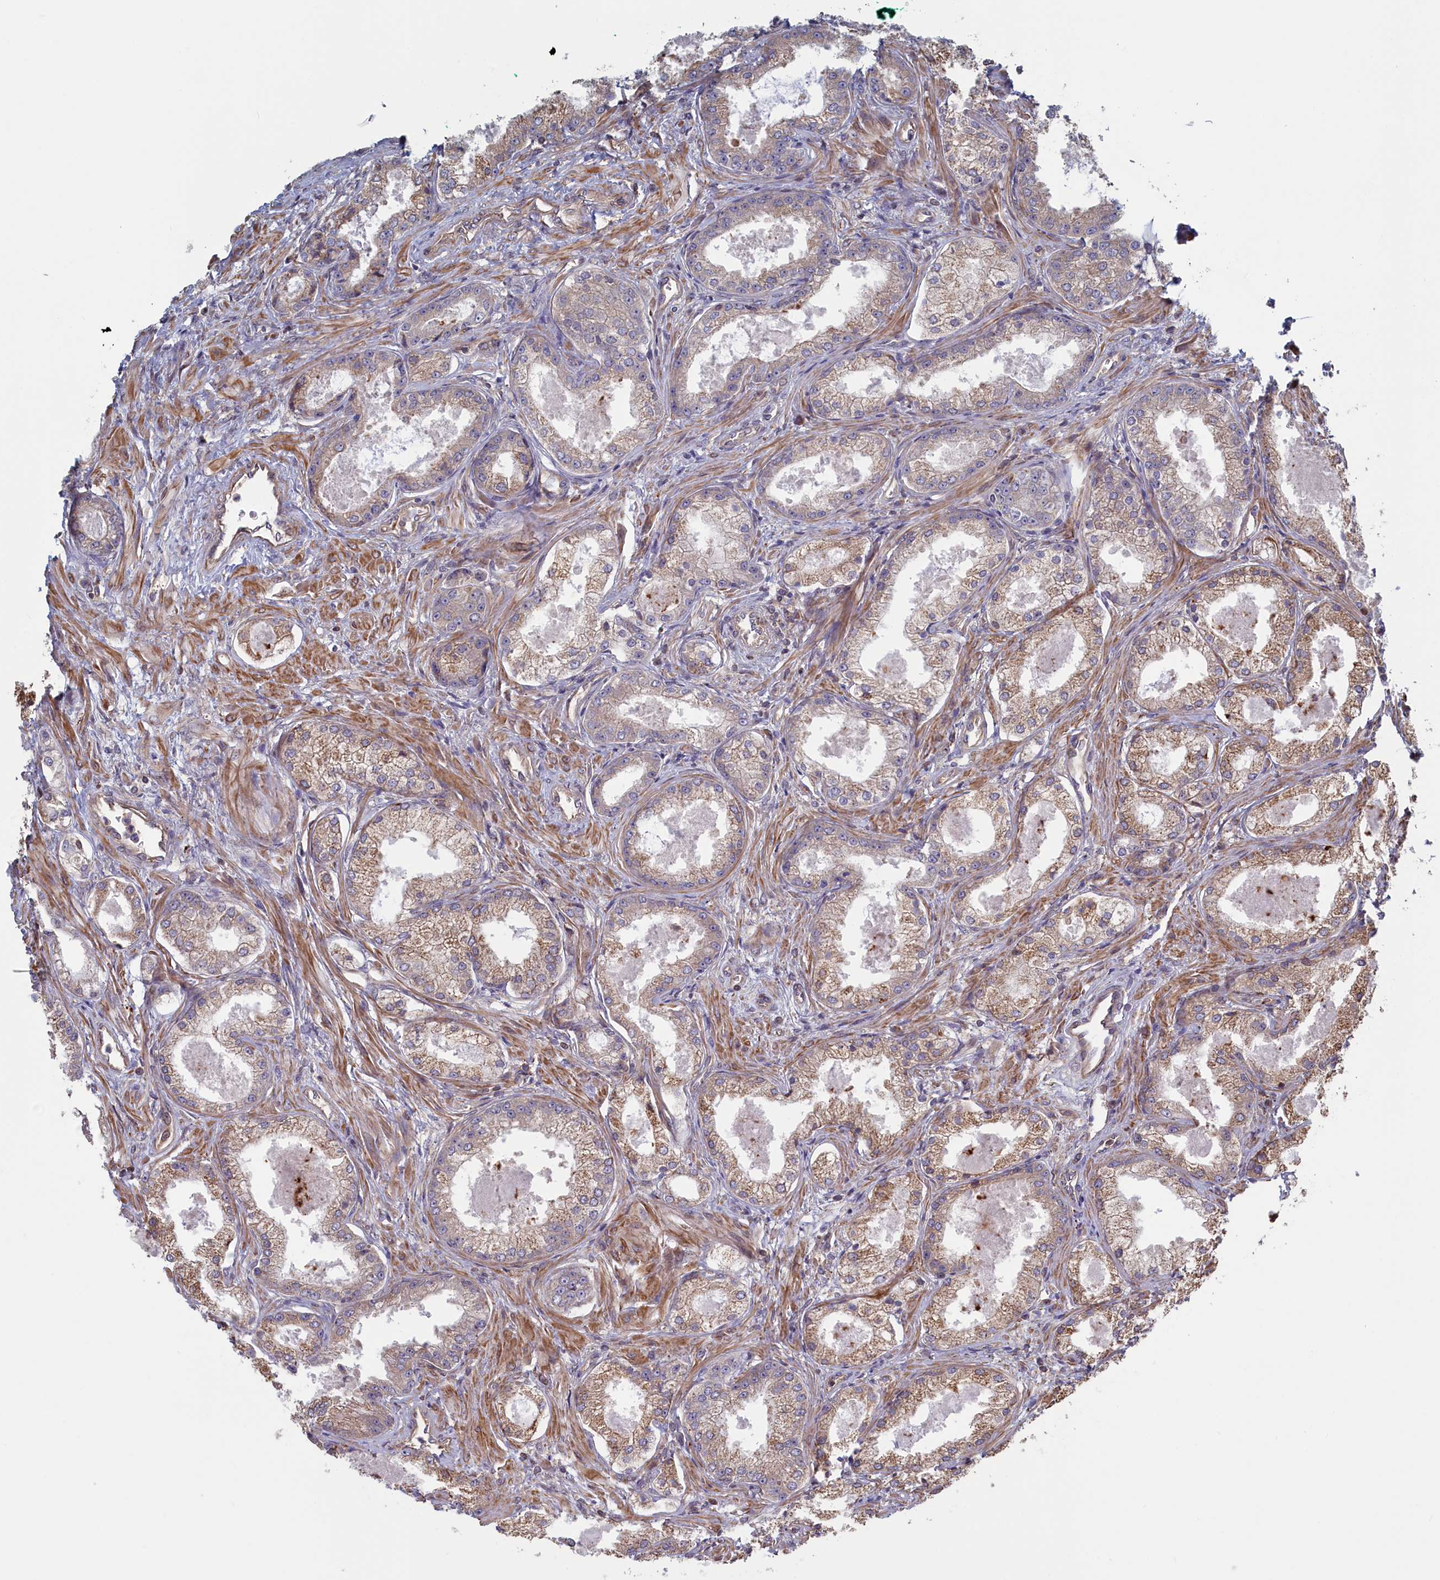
{"staining": {"intensity": "weak", "quantity": "25%-75%", "location": "cytoplasmic/membranous"}, "tissue": "prostate cancer", "cell_type": "Tumor cells", "image_type": "cancer", "snomed": [{"axis": "morphology", "description": "Adenocarcinoma, Low grade"}, {"axis": "topography", "description": "Prostate"}], "caption": "A histopathology image of low-grade adenocarcinoma (prostate) stained for a protein shows weak cytoplasmic/membranous brown staining in tumor cells.", "gene": "RILPL1", "patient": {"sex": "male", "age": 68}}